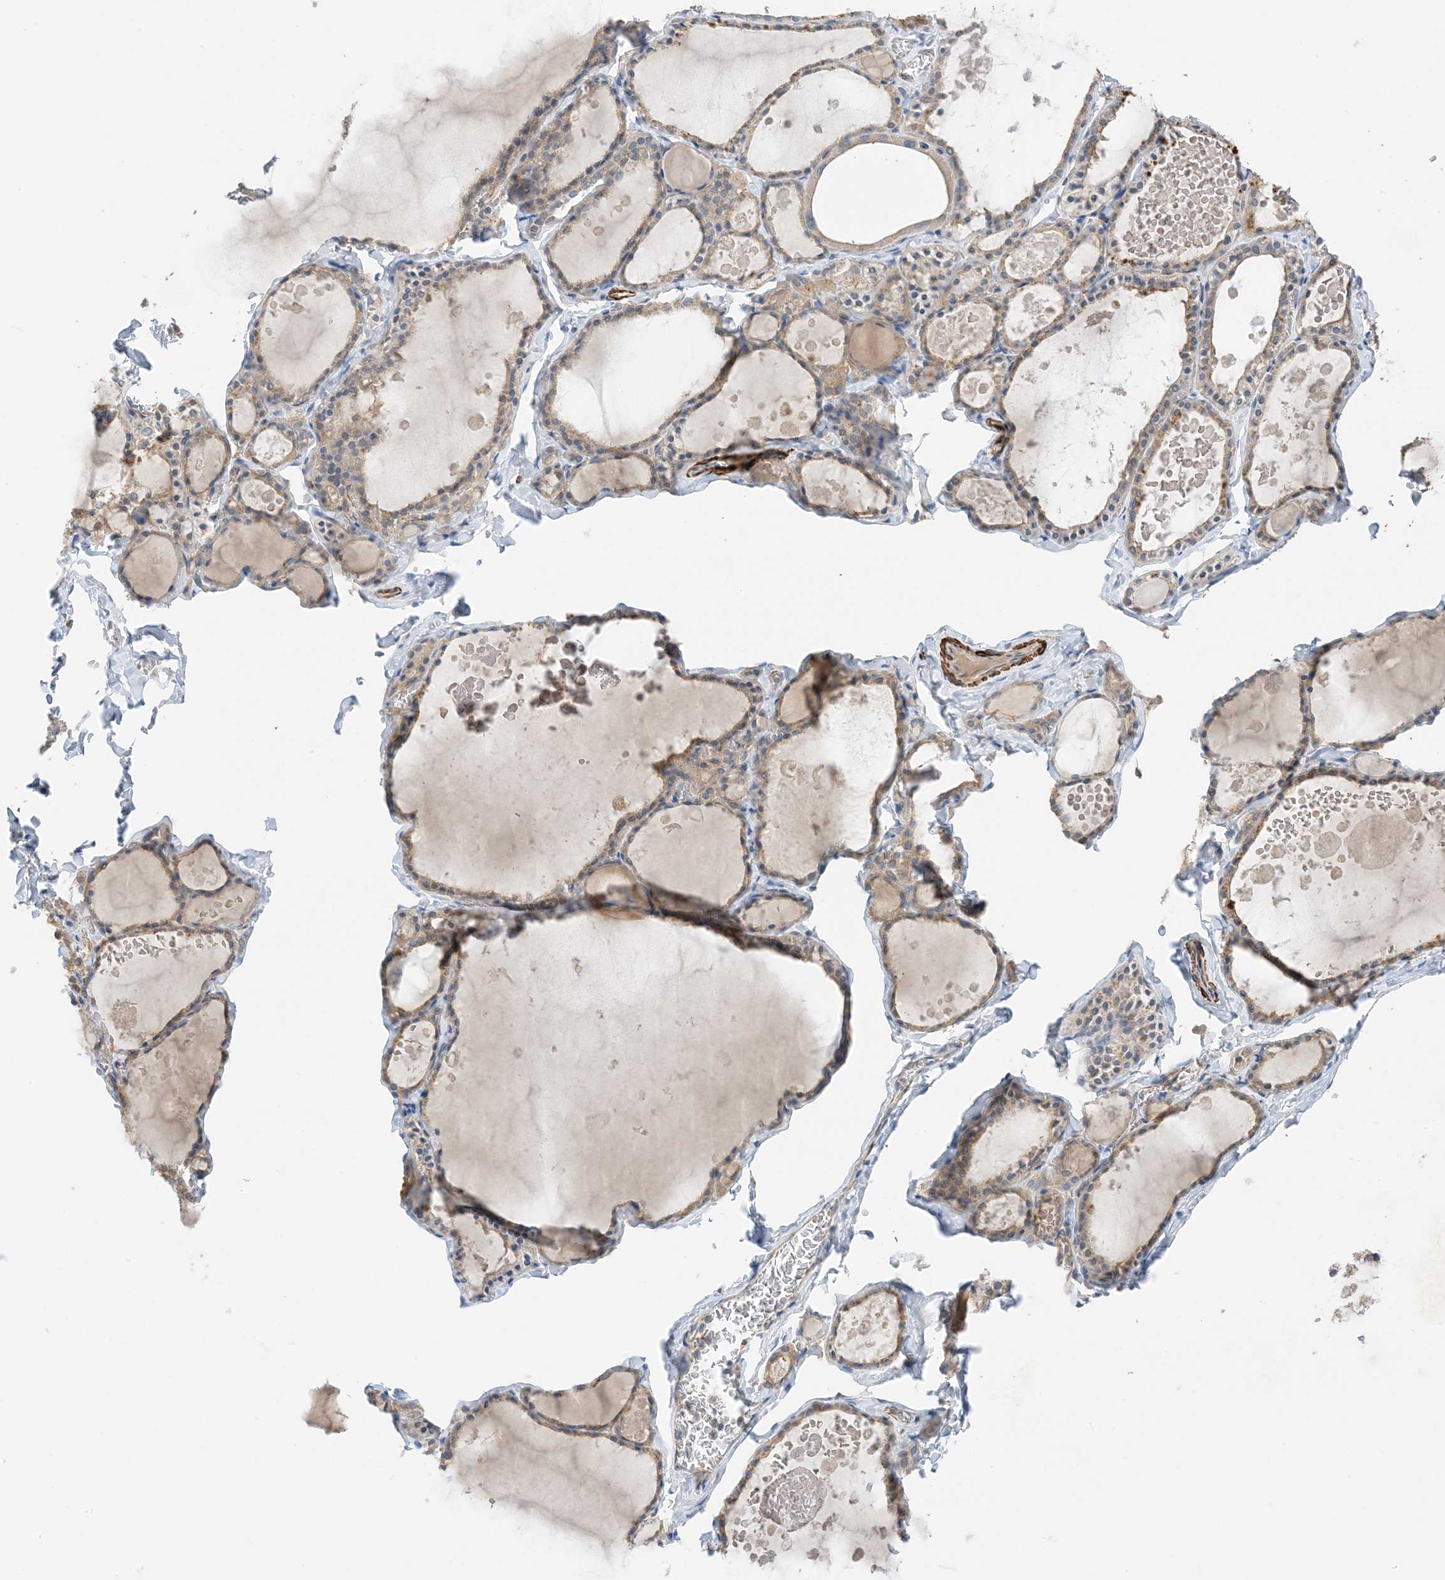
{"staining": {"intensity": "moderate", "quantity": ">75%", "location": "cytoplasmic/membranous"}, "tissue": "thyroid gland", "cell_type": "Glandular cells", "image_type": "normal", "snomed": [{"axis": "morphology", "description": "Normal tissue, NOS"}, {"axis": "topography", "description": "Thyroid gland"}], "caption": "Immunohistochemical staining of benign thyroid gland exhibits >75% levels of moderate cytoplasmic/membranous protein expression in approximately >75% of glandular cells. Nuclei are stained in blue.", "gene": "KIFBP", "patient": {"sex": "male", "age": 56}}